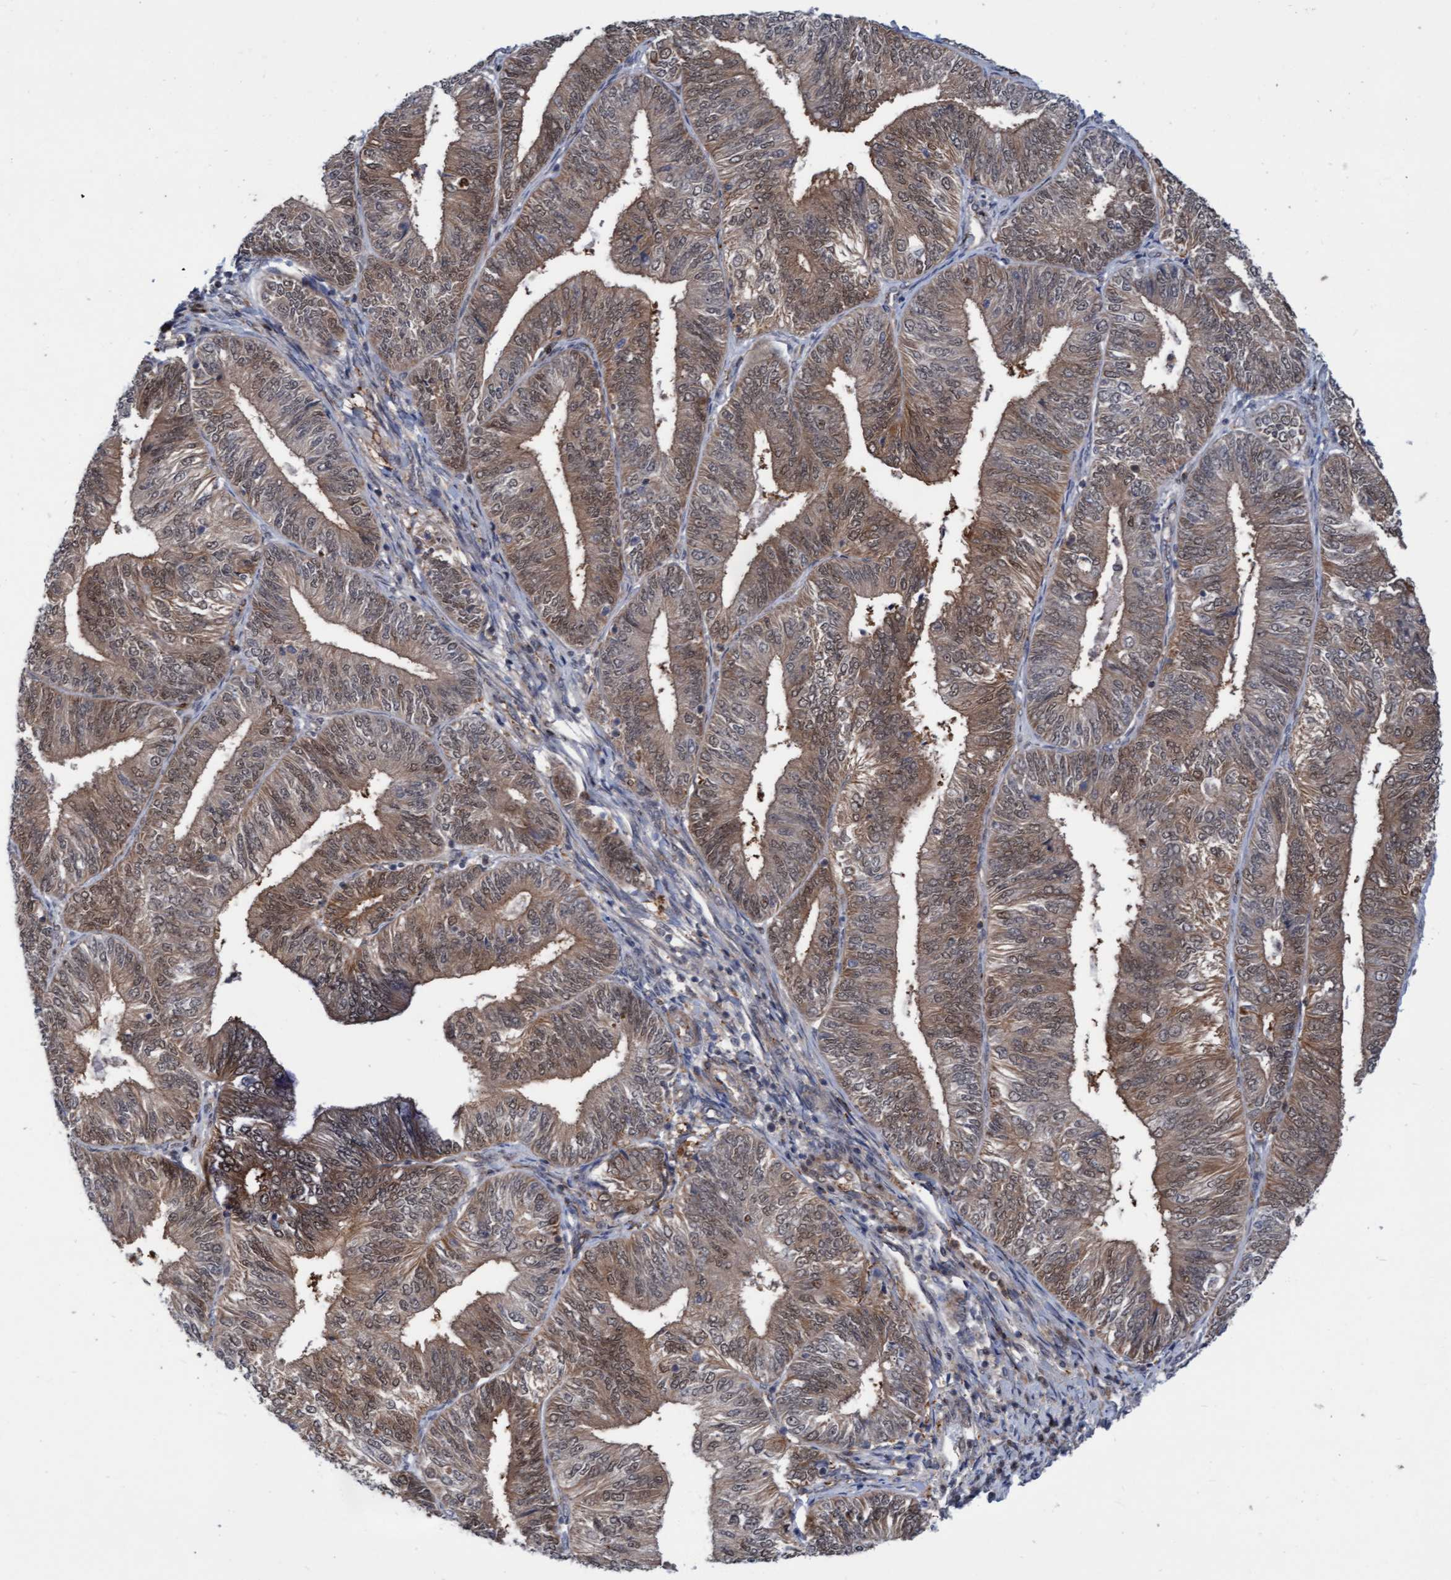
{"staining": {"intensity": "moderate", "quantity": ">75%", "location": "cytoplasmic/membranous,nuclear"}, "tissue": "endometrial cancer", "cell_type": "Tumor cells", "image_type": "cancer", "snomed": [{"axis": "morphology", "description": "Adenocarcinoma, NOS"}, {"axis": "topography", "description": "Endometrium"}], "caption": "Protein analysis of endometrial cancer (adenocarcinoma) tissue reveals moderate cytoplasmic/membranous and nuclear staining in approximately >75% of tumor cells. (IHC, brightfield microscopy, high magnification).", "gene": "RAP1GAP2", "patient": {"sex": "female", "age": 58}}